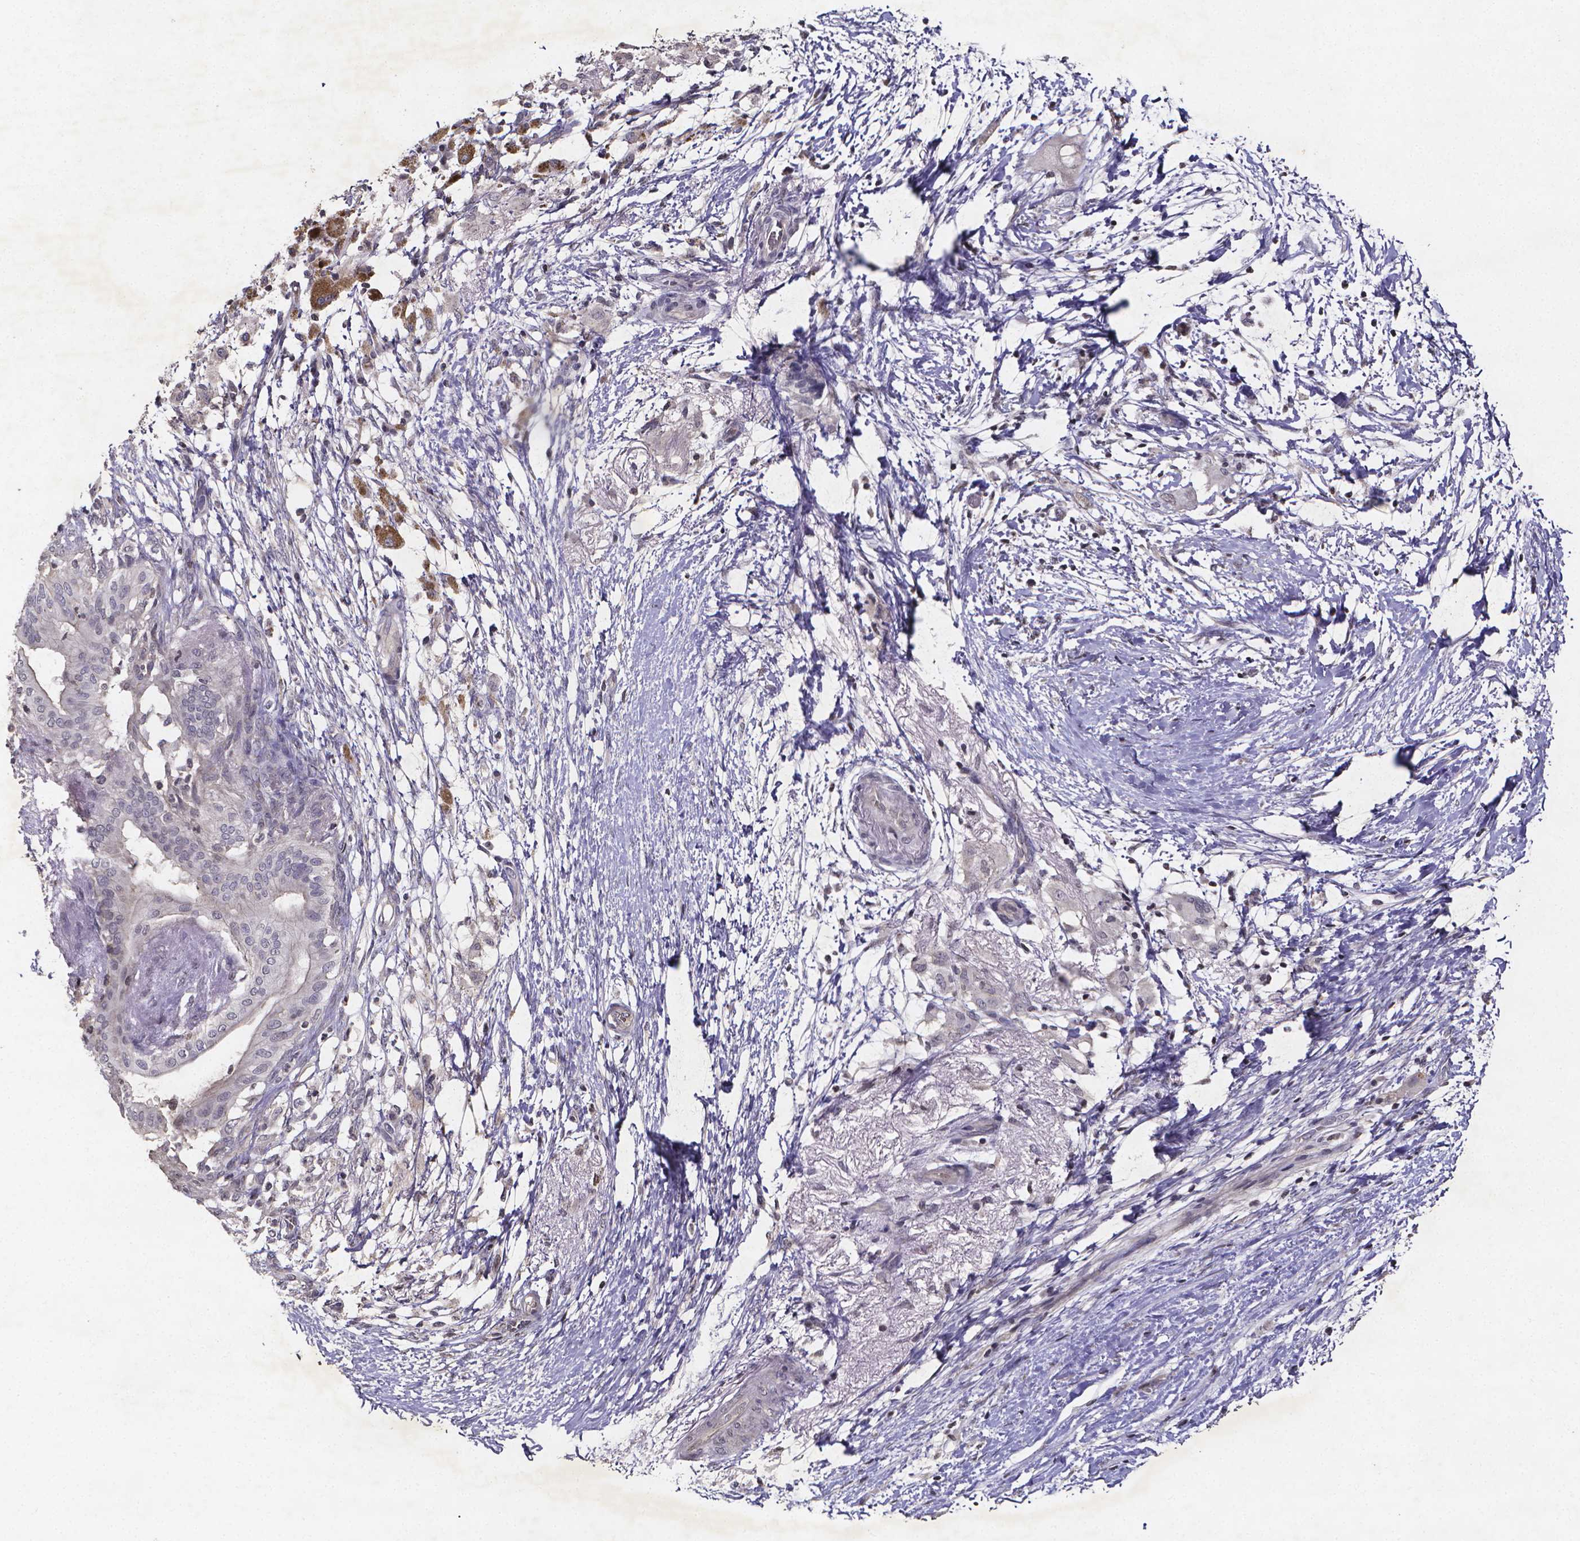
{"staining": {"intensity": "negative", "quantity": "none", "location": "none"}, "tissue": "pancreatic cancer", "cell_type": "Tumor cells", "image_type": "cancer", "snomed": [{"axis": "morphology", "description": "Adenocarcinoma, NOS"}, {"axis": "topography", "description": "Pancreas"}], "caption": "This micrograph is of pancreatic cancer stained with IHC to label a protein in brown with the nuclei are counter-stained blue. There is no expression in tumor cells.", "gene": "TP73", "patient": {"sex": "female", "age": 72}}